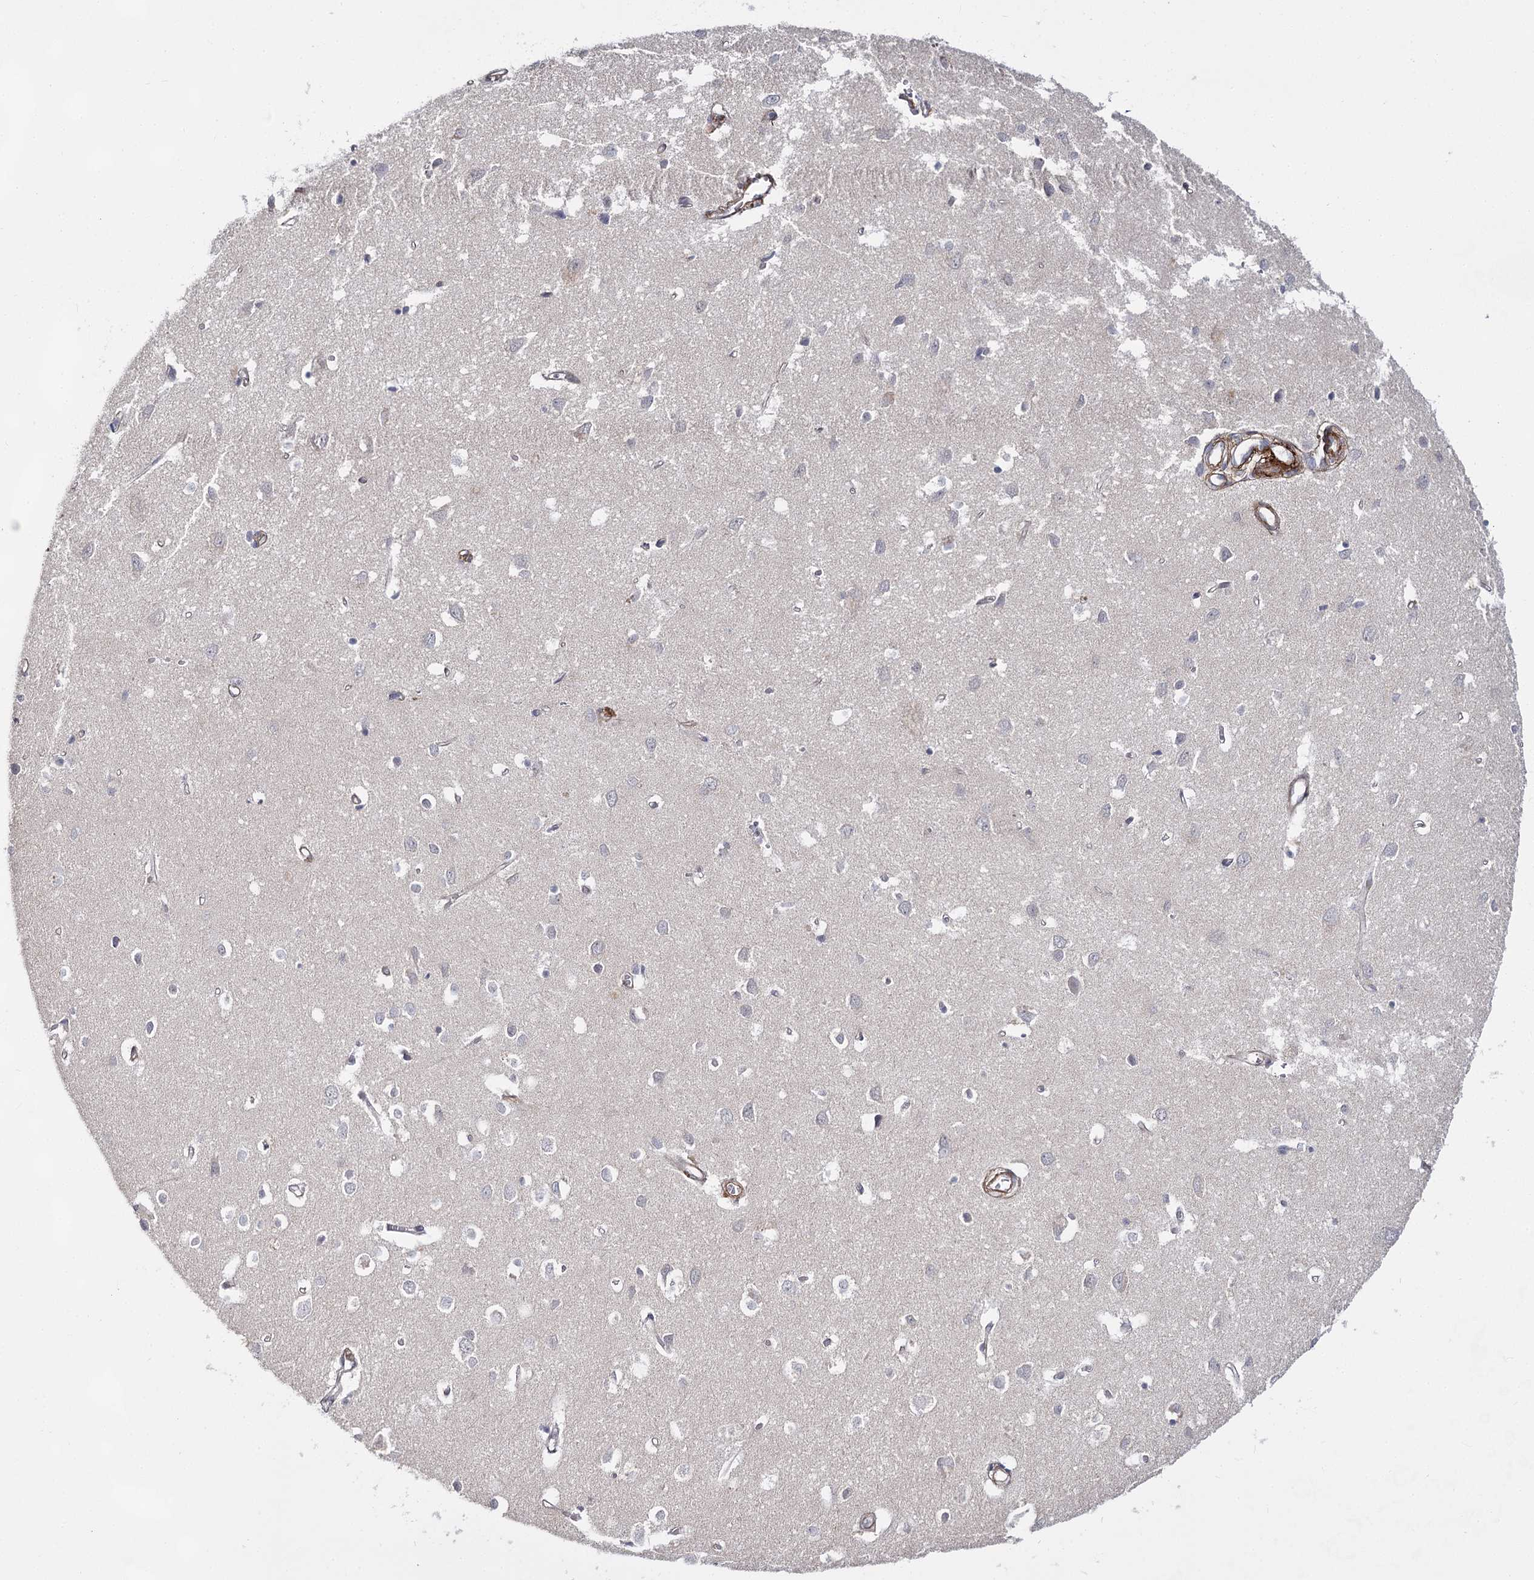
{"staining": {"intensity": "moderate", "quantity": "<25%", "location": "cytoplasmic/membranous"}, "tissue": "cerebral cortex", "cell_type": "Endothelial cells", "image_type": "normal", "snomed": [{"axis": "morphology", "description": "Normal tissue, NOS"}, {"axis": "topography", "description": "Cerebral cortex"}], "caption": "Immunohistochemistry (IHC) of unremarkable cerebral cortex shows low levels of moderate cytoplasmic/membranous positivity in about <25% of endothelial cells.", "gene": "ATL2", "patient": {"sex": "female", "age": 64}}